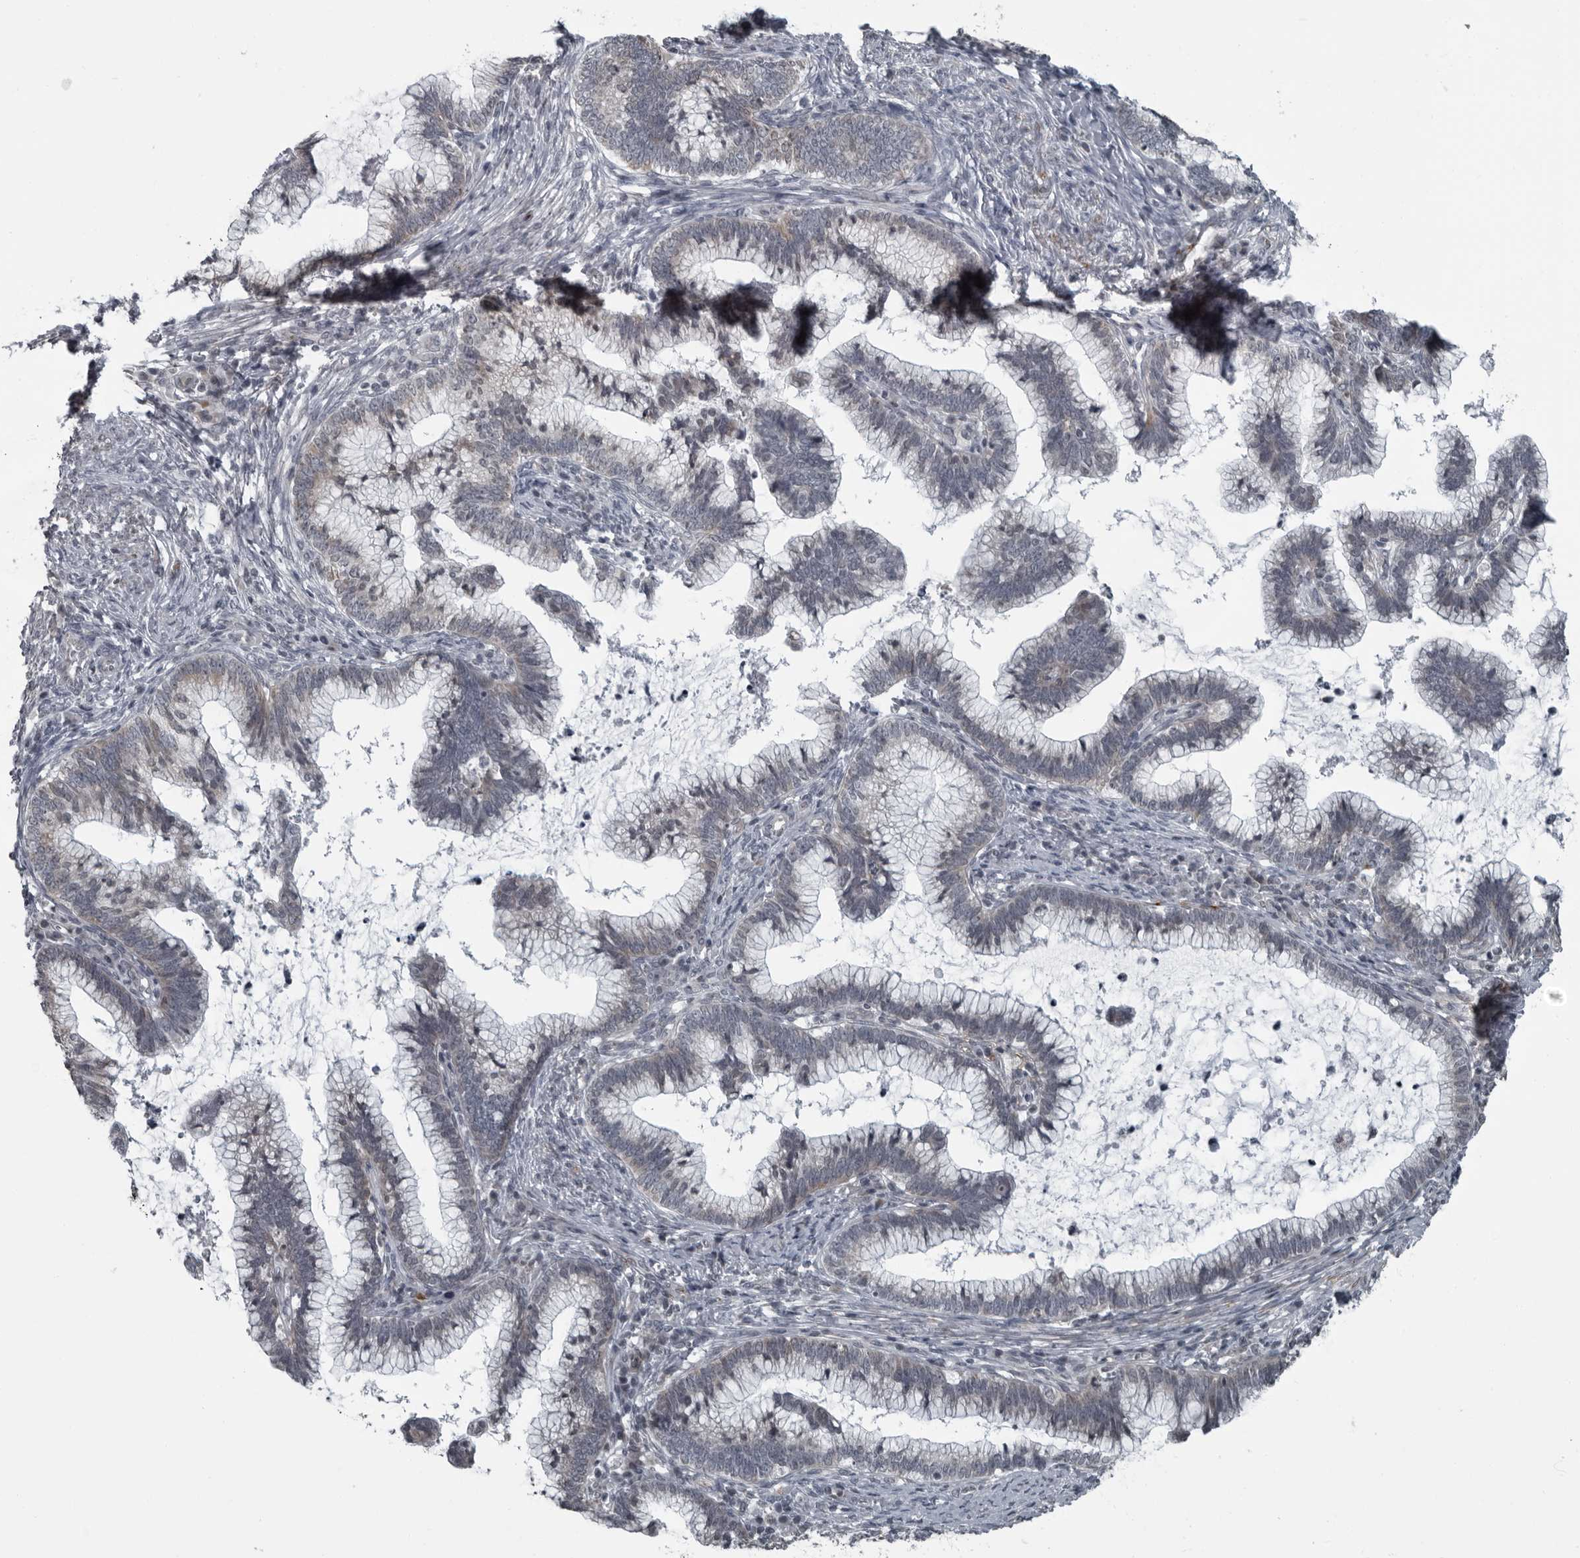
{"staining": {"intensity": "weak", "quantity": "<25%", "location": "cytoplasmic/membranous"}, "tissue": "cervical cancer", "cell_type": "Tumor cells", "image_type": "cancer", "snomed": [{"axis": "morphology", "description": "Adenocarcinoma, NOS"}, {"axis": "topography", "description": "Cervix"}], "caption": "Tumor cells are negative for protein expression in human cervical cancer. (Brightfield microscopy of DAB immunohistochemistry at high magnification).", "gene": "RTCA", "patient": {"sex": "female", "age": 36}}